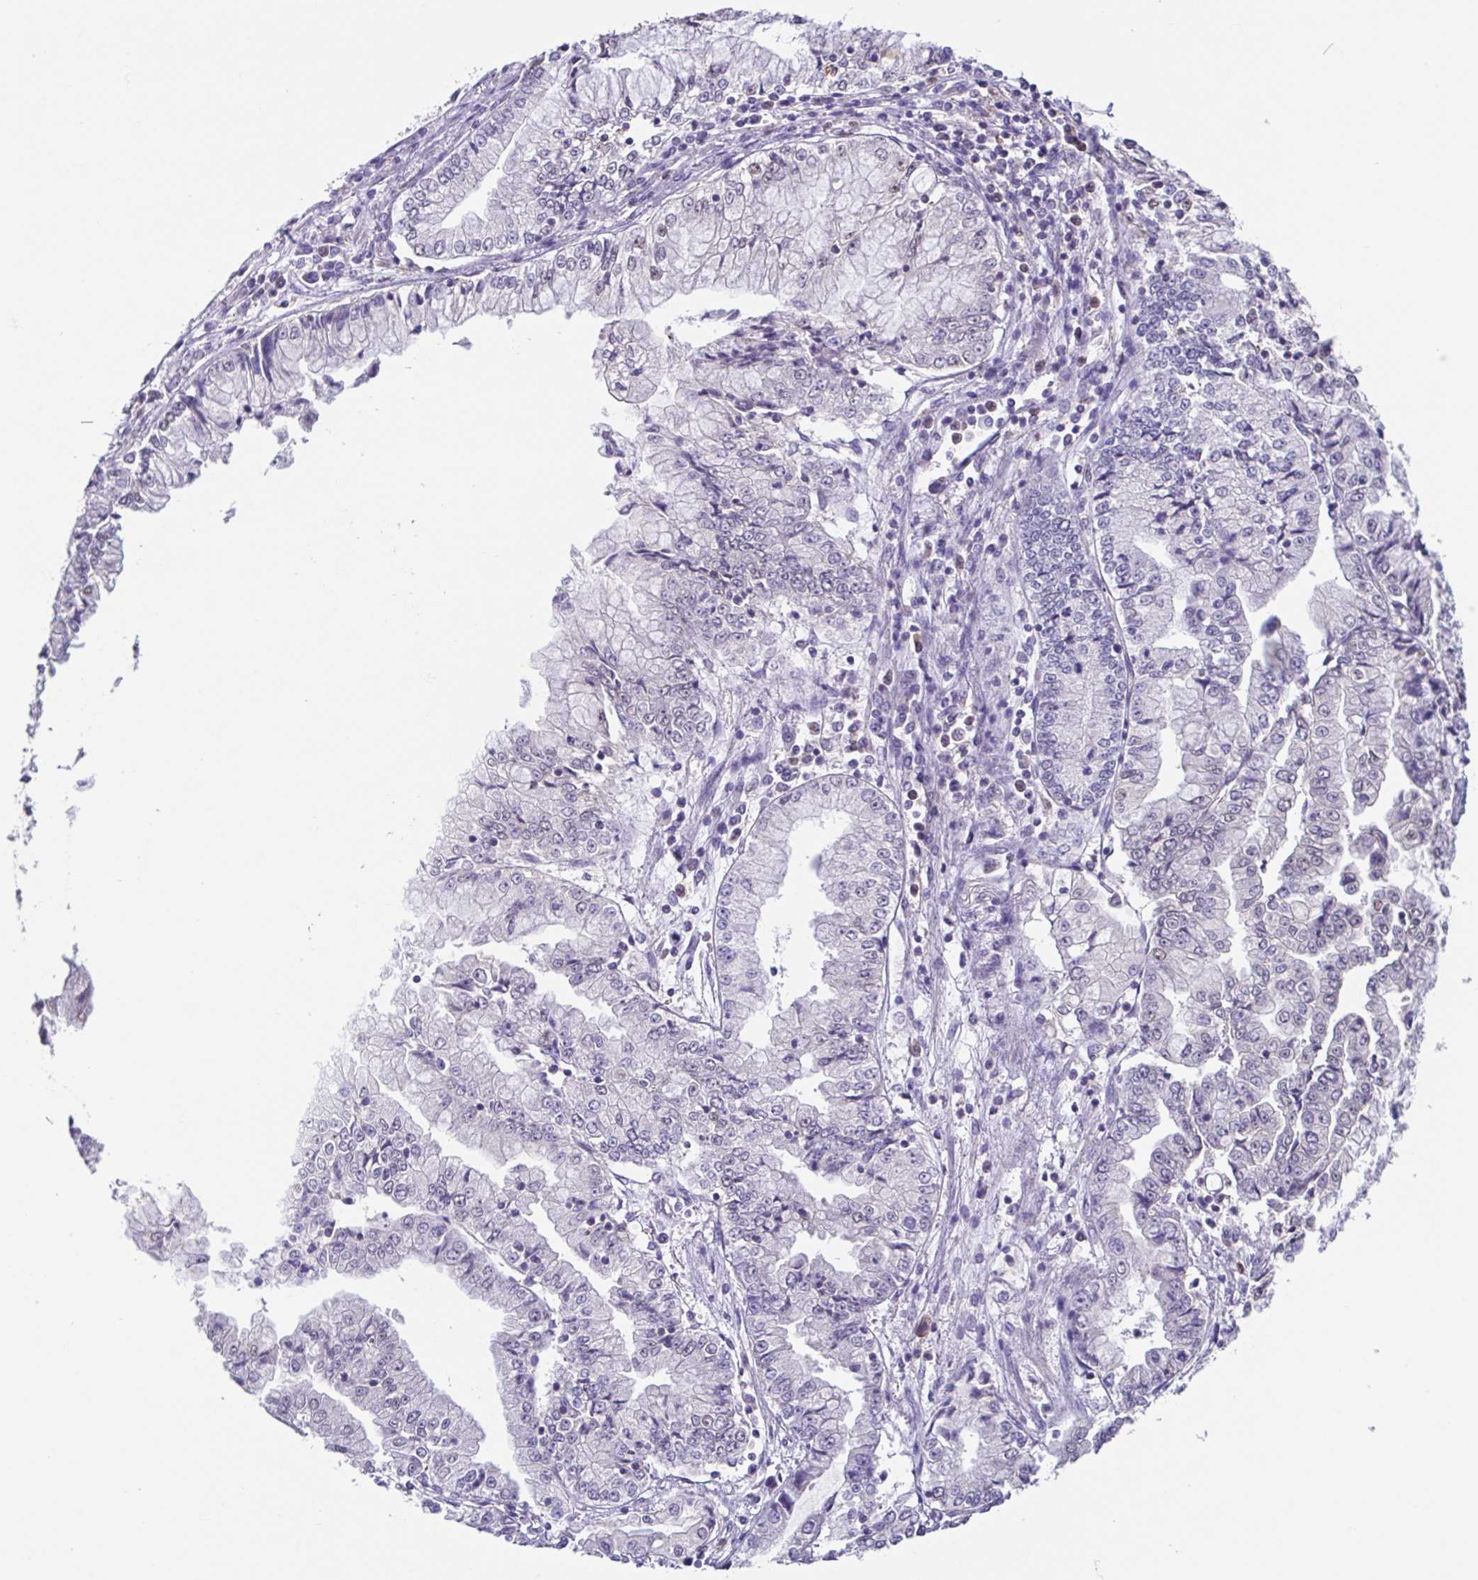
{"staining": {"intensity": "negative", "quantity": "none", "location": "none"}, "tissue": "stomach cancer", "cell_type": "Tumor cells", "image_type": "cancer", "snomed": [{"axis": "morphology", "description": "Adenocarcinoma, NOS"}, {"axis": "topography", "description": "Stomach, upper"}], "caption": "DAB immunohistochemical staining of adenocarcinoma (stomach) reveals no significant staining in tumor cells.", "gene": "ACTRT3", "patient": {"sex": "female", "age": 74}}